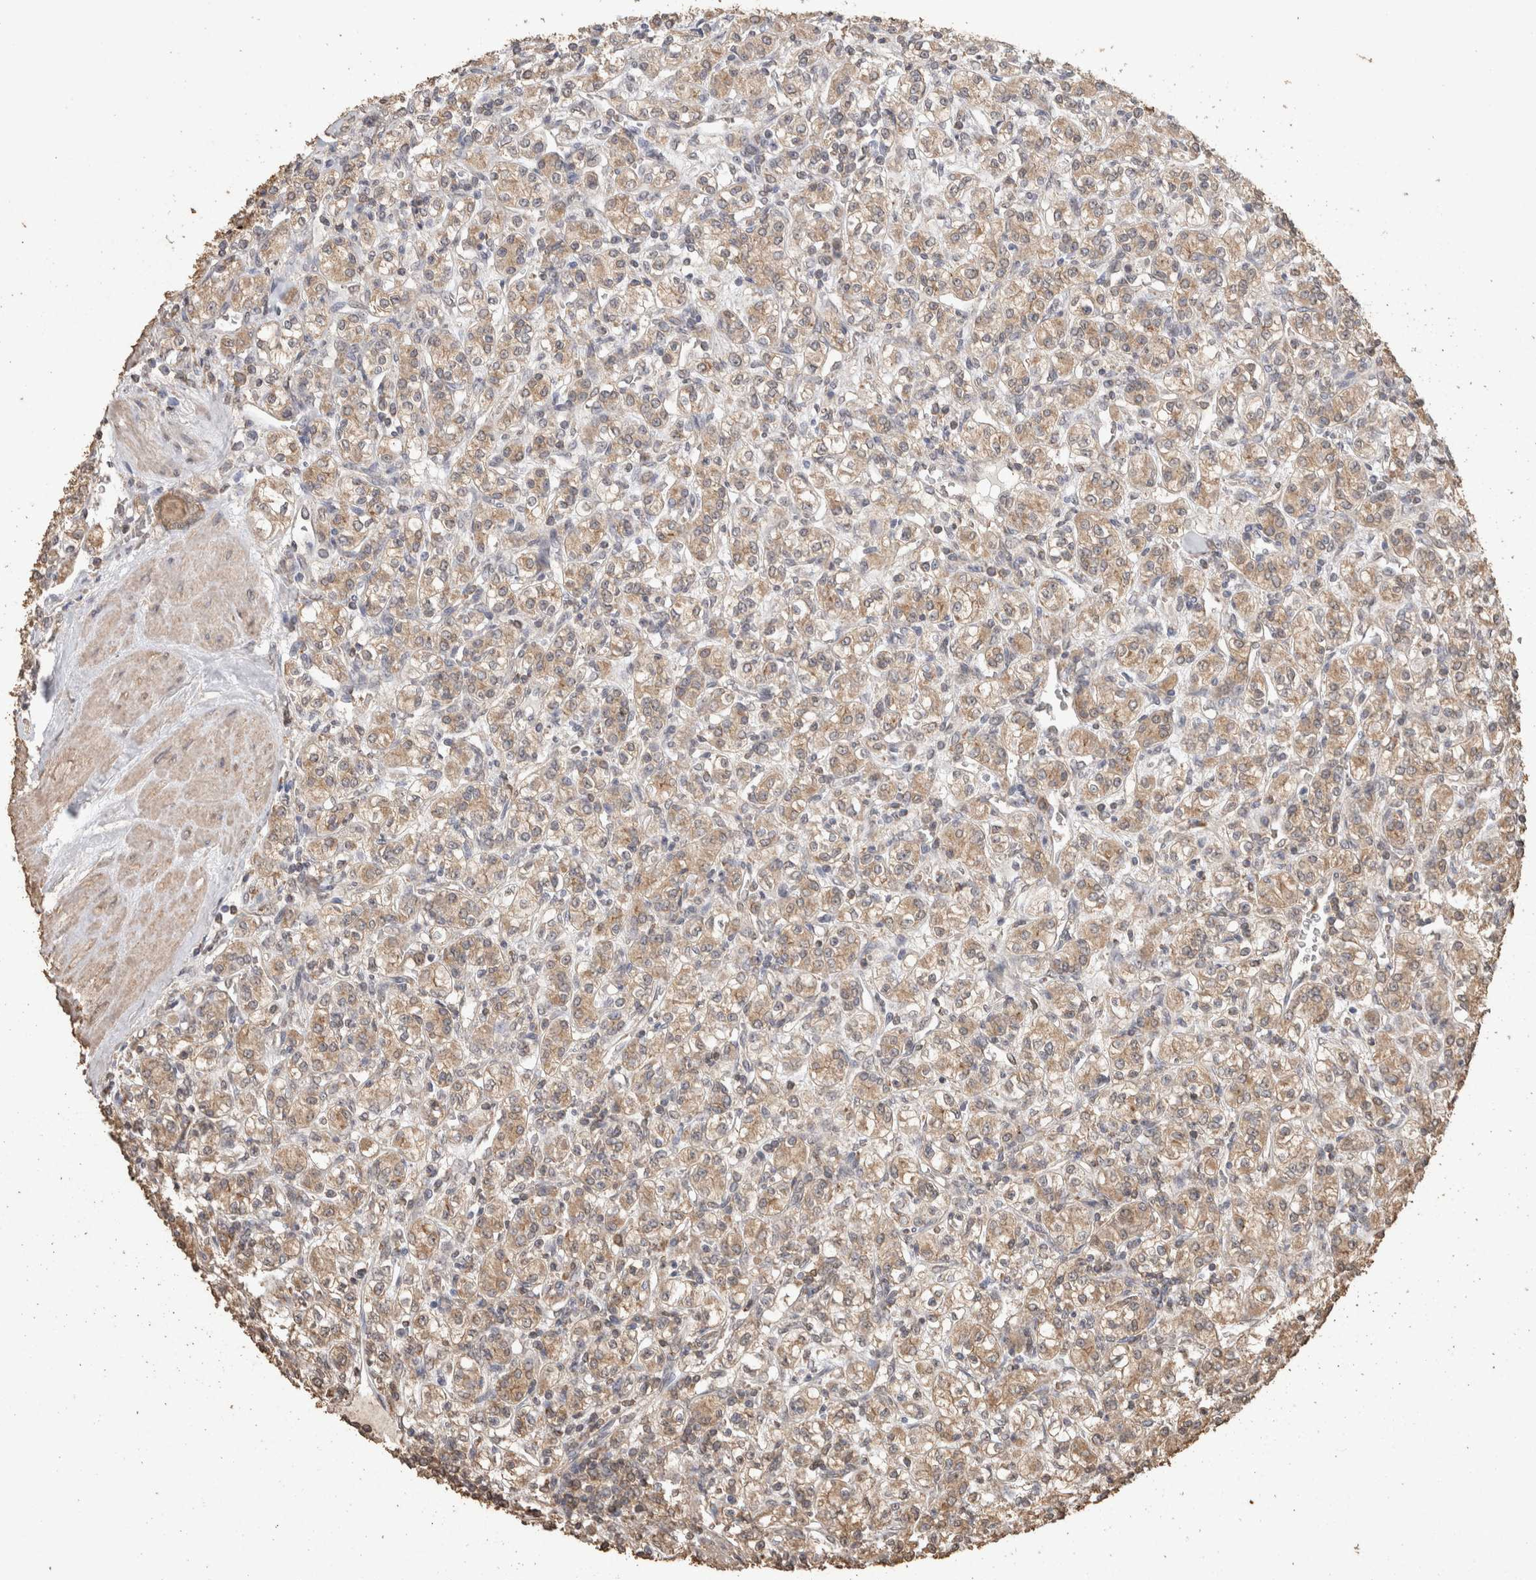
{"staining": {"intensity": "weak", "quantity": ">75%", "location": "cytoplasmic/membranous"}, "tissue": "renal cancer", "cell_type": "Tumor cells", "image_type": "cancer", "snomed": [{"axis": "morphology", "description": "Adenocarcinoma, NOS"}, {"axis": "topography", "description": "Kidney"}], "caption": "Immunohistochemical staining of human renal adenocarcinoma exhibits low levels of weak cytoplasmic/membranous staining in approximately >75% of tumor cells. The protein of interest is shown in brown color, while the nuclei are stained blue.", "gene": "CX3CL1", "patient": {"sex": "male", "age": 77}}